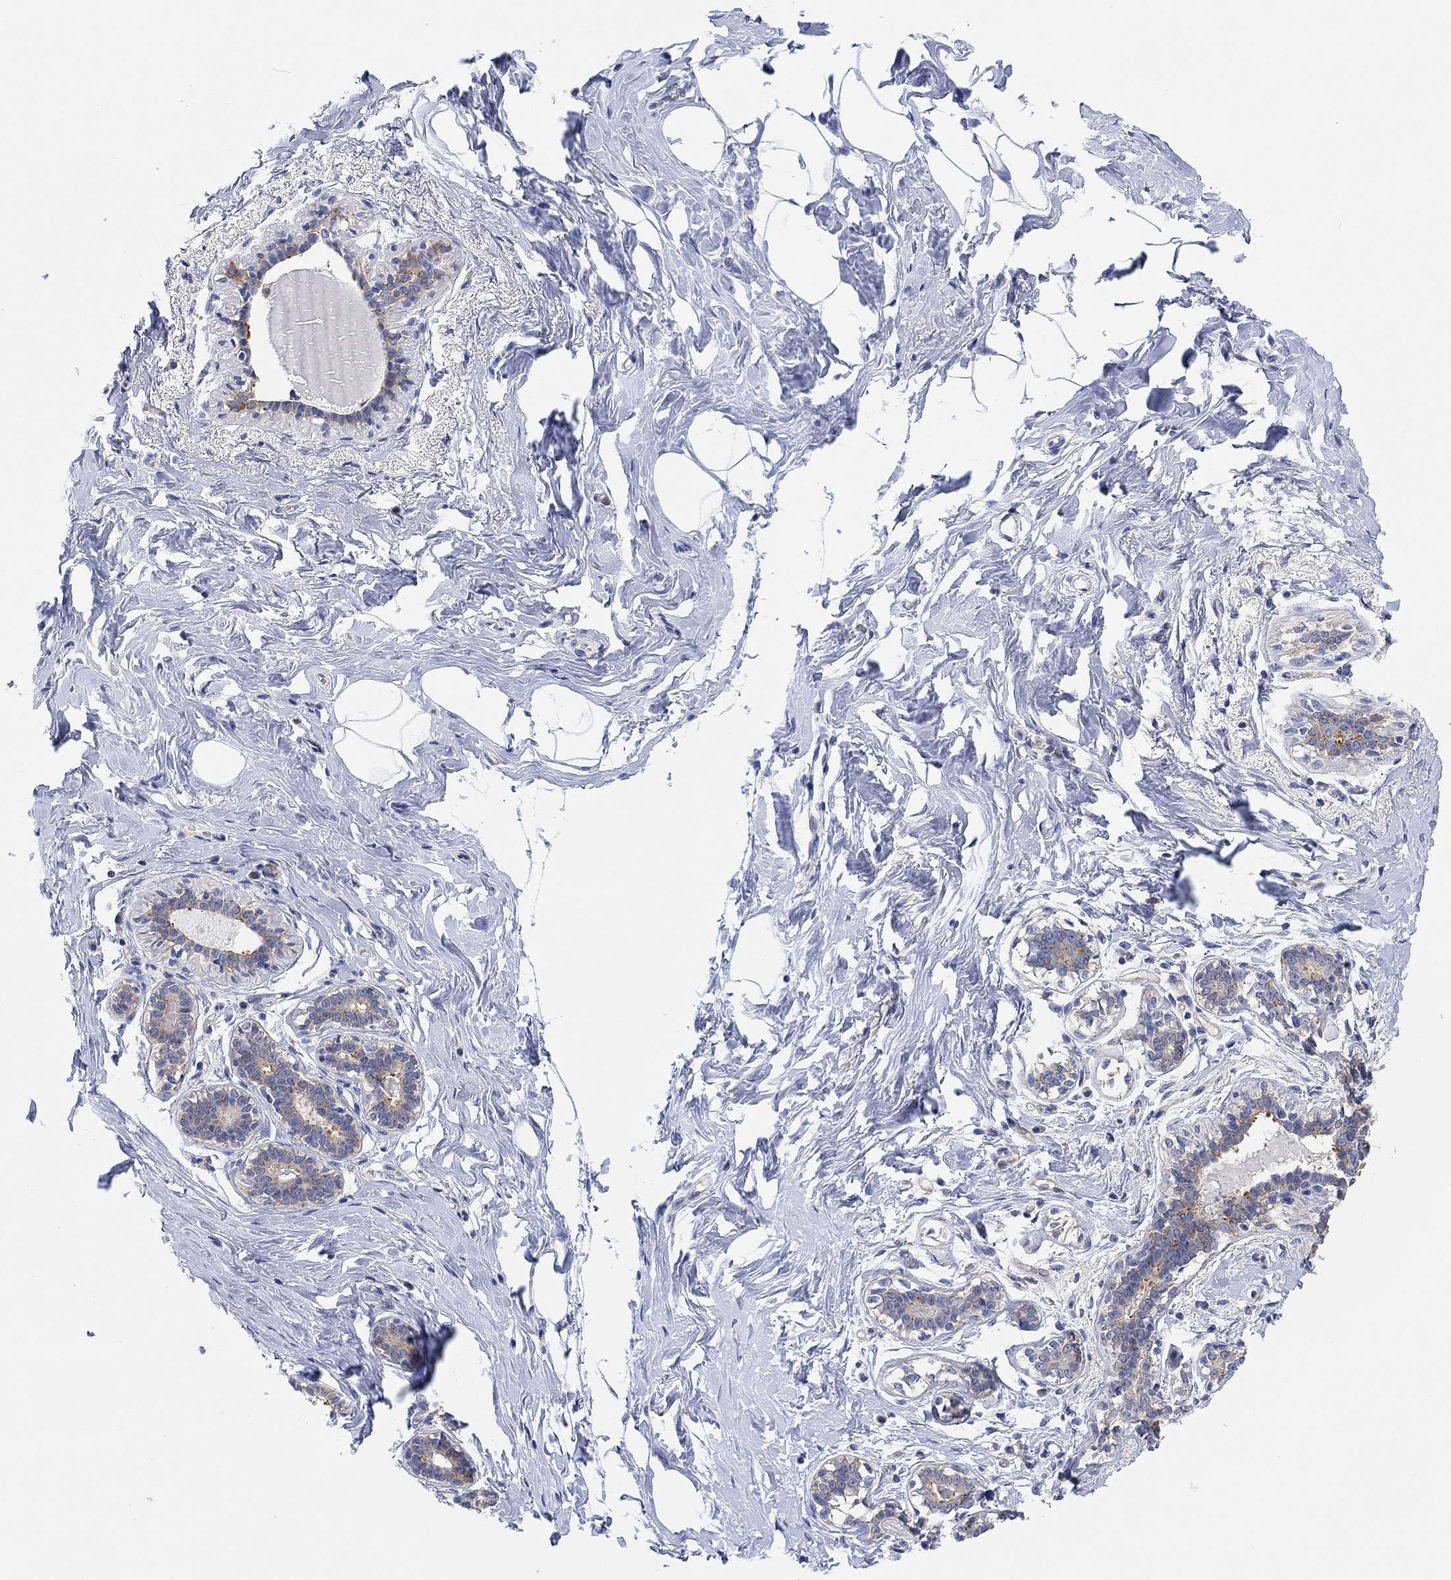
{"staining": {"intensity": "negative", "quantity": "none", "location": "none"}, "tissue": "breast", "cell_type": "Adipocytes", "image_type": "normal", "snomed": [{"axis": "morphology", "description": "Normal tissue, NOS"}, {"axis": "morphology", "description": "Lobular carcinoma, in situ"}, {"axis": "topography", "description": "Breast"}], "caption": "This is an IHC photomicrograph of unremarkable breast. There is no staining in adipocytes.", "gene": "RGS1", "patient": {"sex": "female", "age": 35}}